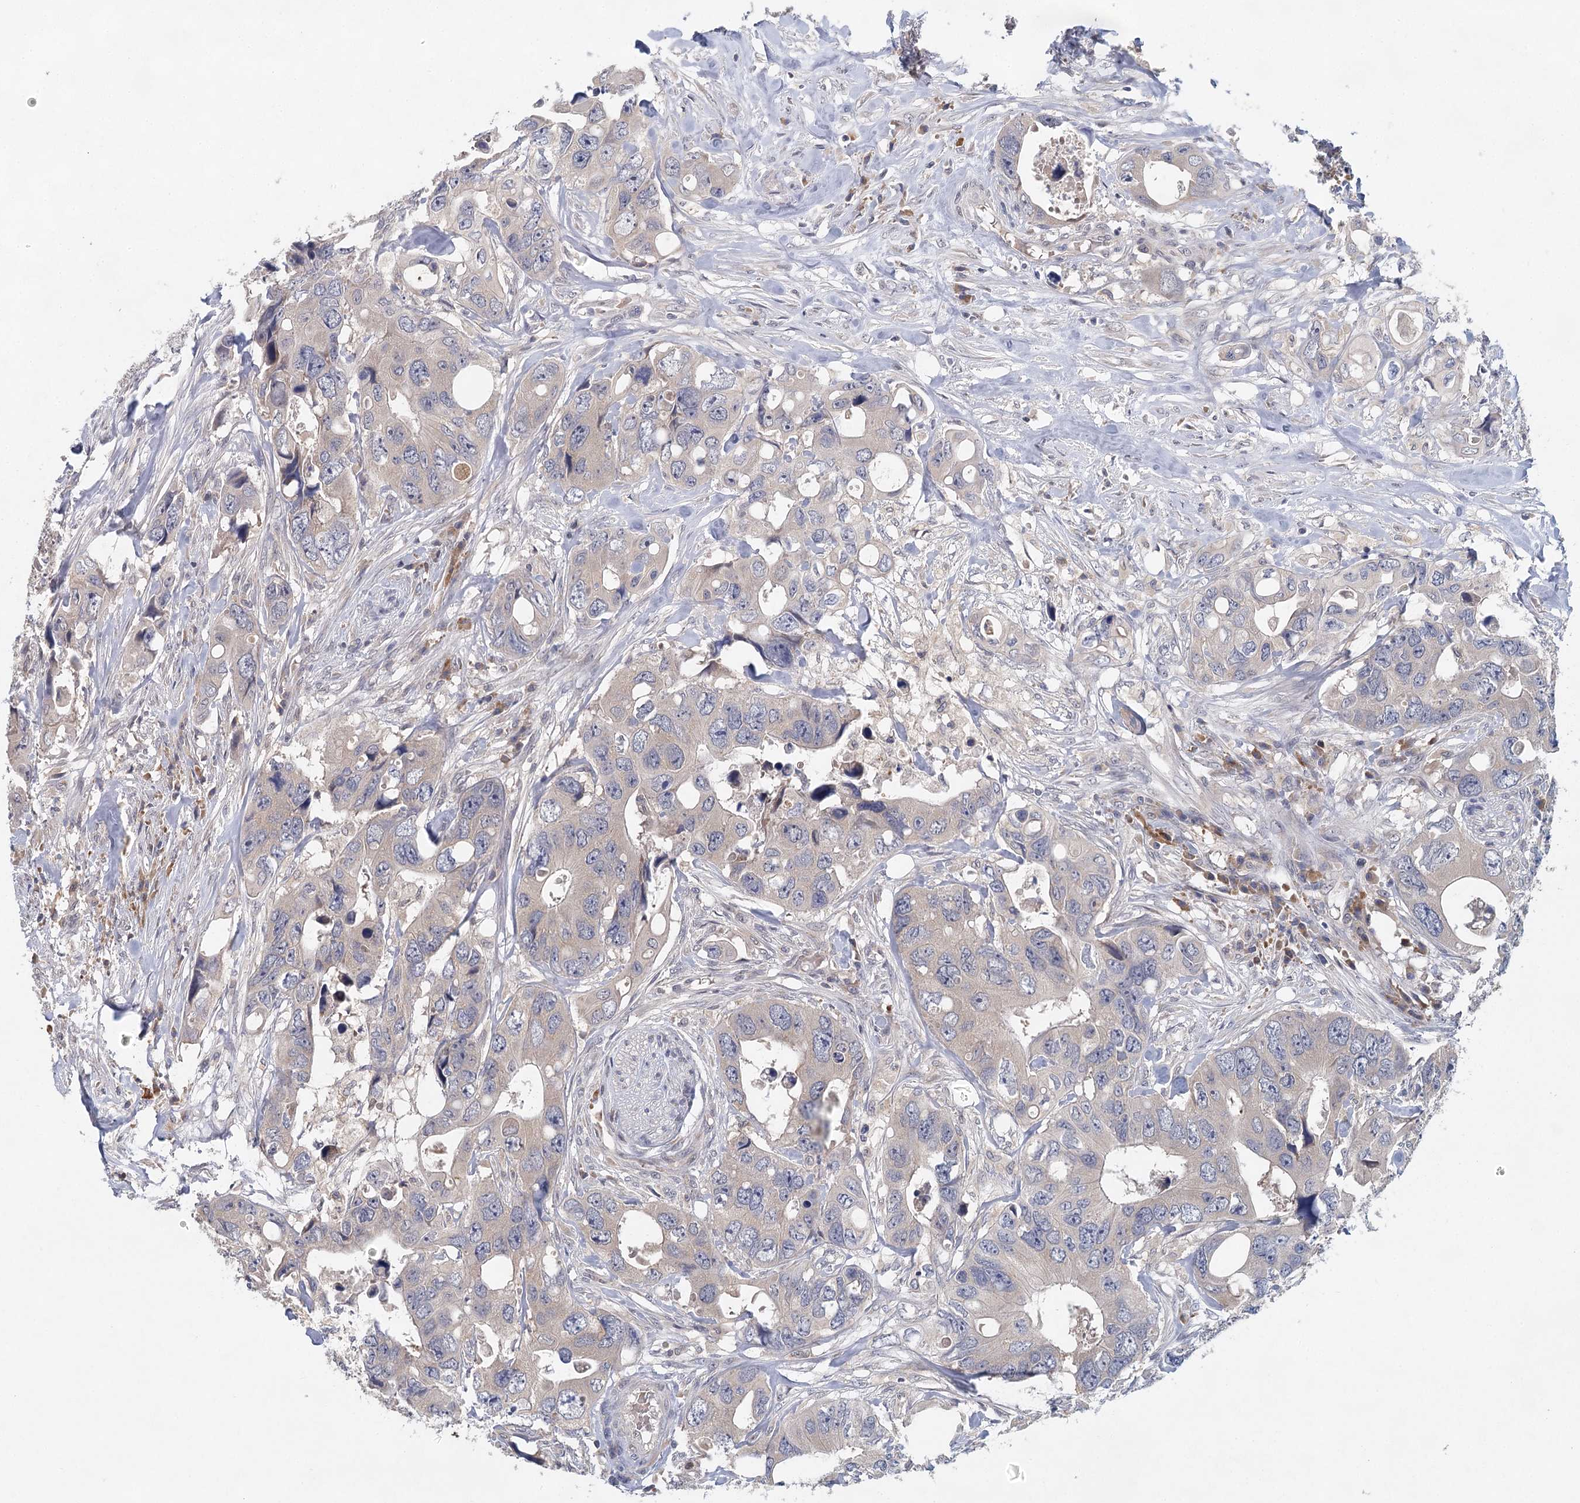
{"staining": {"intensity": "negative", "quantity": "none", "location": "none"}, "tissue": "colorectal cancer", "cell_type": "Tumor cells", "image_type": "cancer", "snomed": [{"axis": "morphology", "description": "Adenocarcinoma, NOS"}, {"axis": "topography", "description": "Rectum"}], "caption": "DAB (3,3'-diaminobenzidine) immunohistochemical staining of adenocarcinoma (colorectal) reveals no significant expression in tumor cells.", "gene": "BLTP1", "patient": {"sex": "male", "age": 57}}